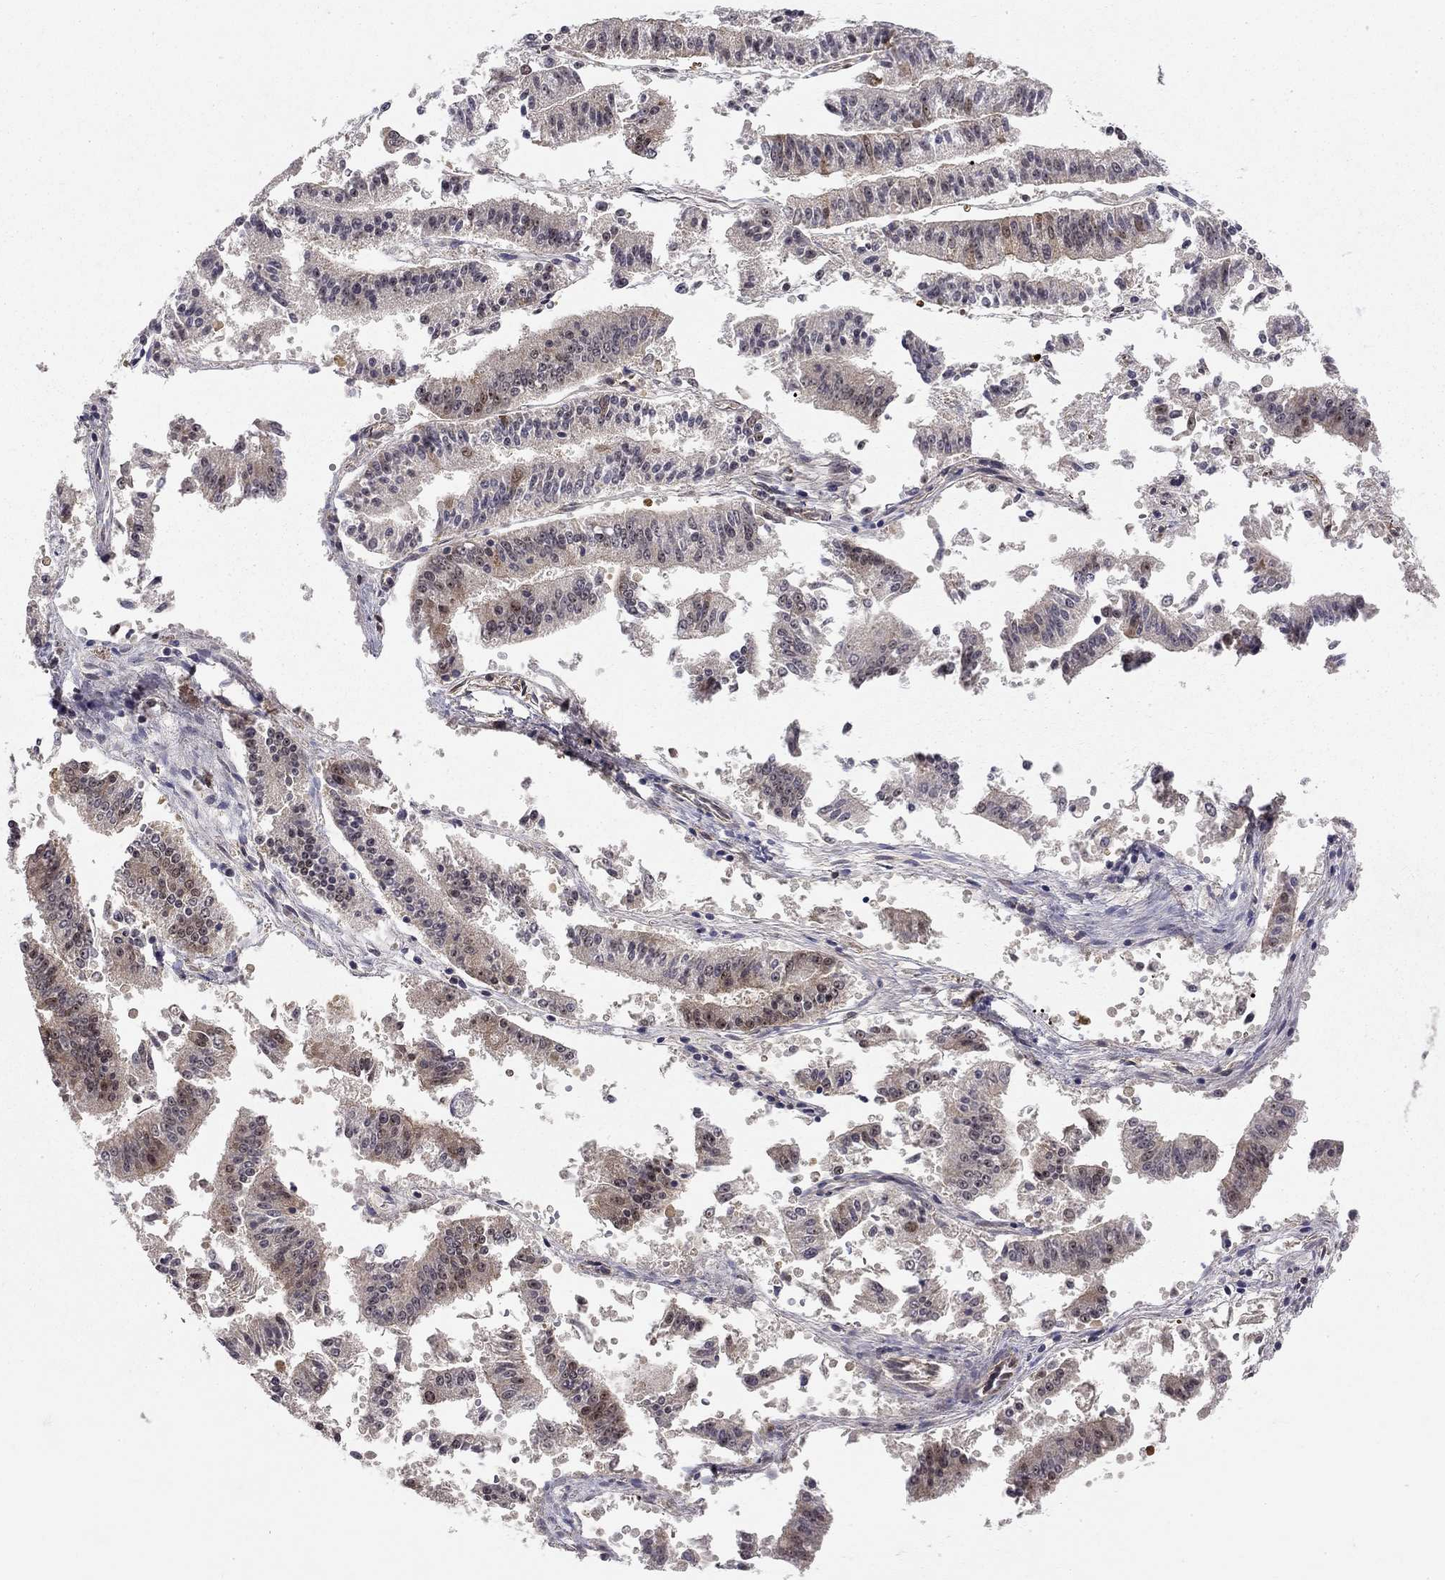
{"staining": {"intensity": "negative", "quantity": "none", "location": "none"}, "tissue": "endometrial cancer", "cell_type": "Tumor cells", "image_type": "cancer", "snomed": [{"axis": "morphology", "description": "Adenocarcinoma, NOS"}, {"axis": "topography", "description": "Endometrium"}], "caption": "Immunohistochemistry (IHC) histopathology image of neoplastic tissue: human endometrial adenocarcinoma stained with DAB (3,3'-diaminobenzidine) exhibits no significant protein positivity in tumor cells.", "gene": "STXBP6", "patient": {"sex": "female", "age": 66}}